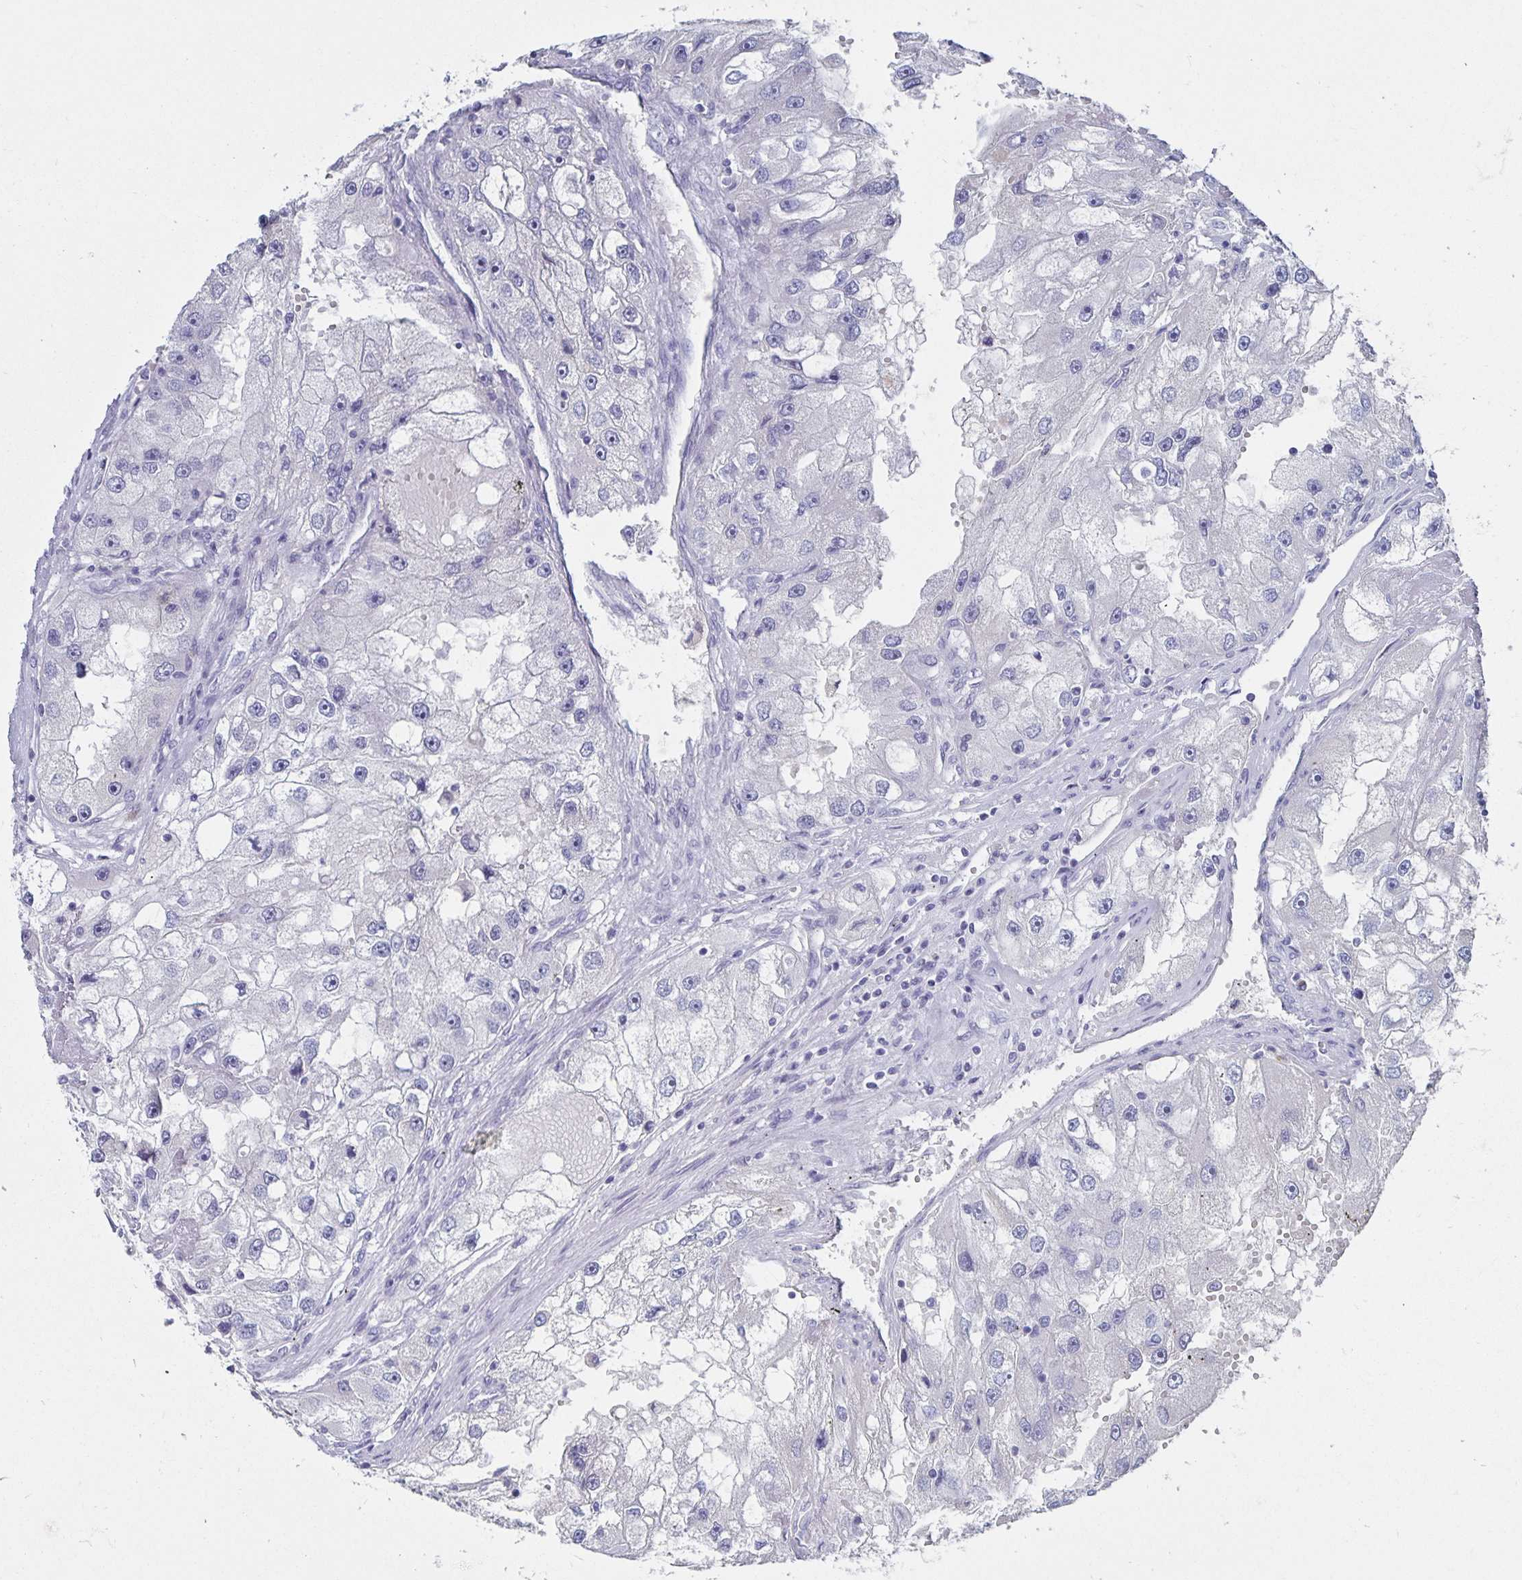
{"staining": {"intensity": "negative", "quantity": "none", "location": "none"}, "tissue": "renal cancer", "cell_type": "Tumor cells", "image_type": "cancer", "snomed": [{"axis": "morphology", "description": "Adenocarcinoma, NOS"}, {"axis": "topography", "description": "Kidney"}], "caption": "Tumor cells are negative for protein expression in human renal adenocarcinoma.", "gene": "CFAP69", "patient": {"sex": "male", "age": 63}}